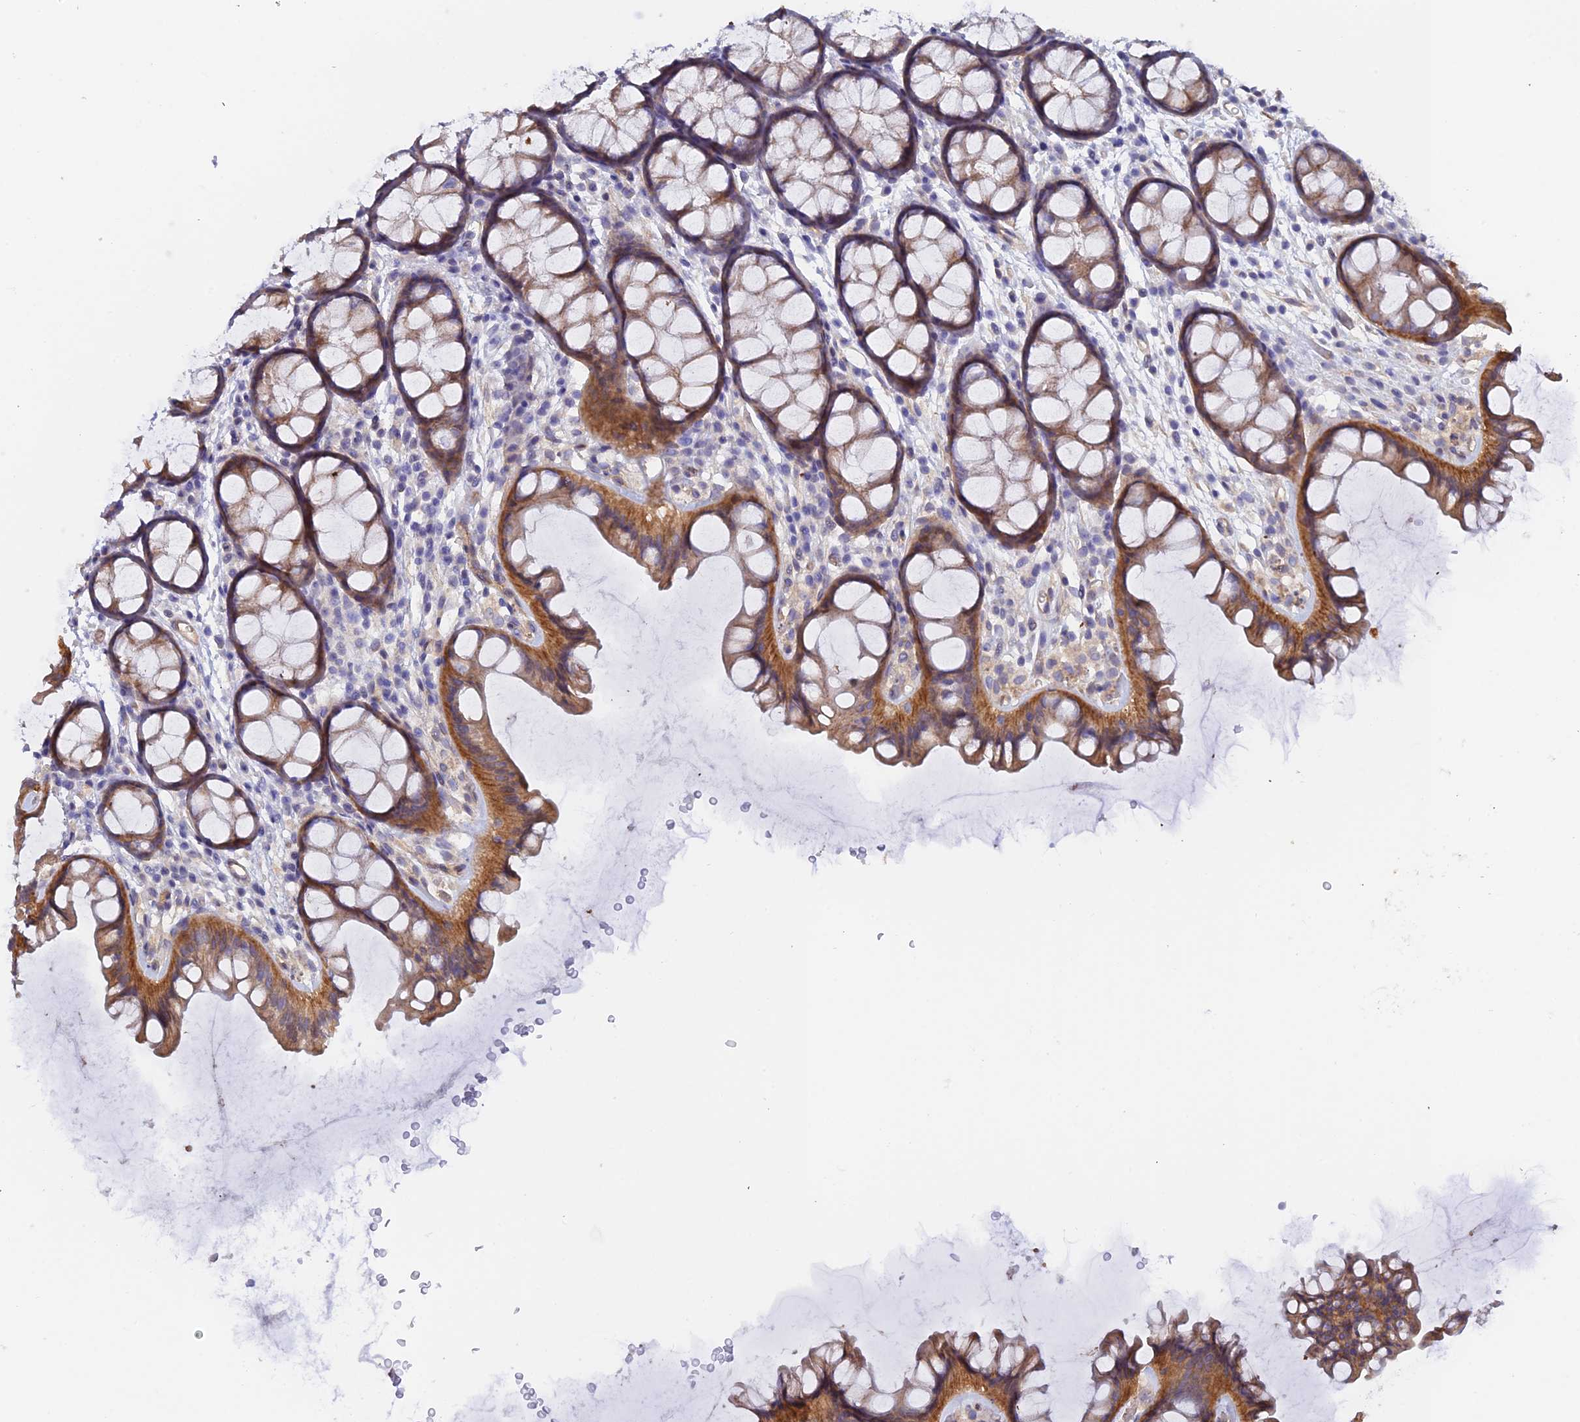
{"staining": {"intensity": "weak", "quantity": ">75%", "location": "cytoplasmic/membranous"}, "tissue": "colon", "cell_type": "Endothelial cells", "image_type": "normal", "snomed": [{"axis": "morphology", "description": "Normal tissue, NOS"}, {"axis": "topography", "description": "Colon"}], "caption": "Benign colon shows weak cytoplasmic/membranous positivity in approximately >75% of endothelial cells The staining was performed using DAB to visualize the protein expression in brown, while the nuclei were stained in blue with hematoxylin (Magnification: 20x)..", "gene": "FZR1", "patient": {"sex": "female", "age": 82}}